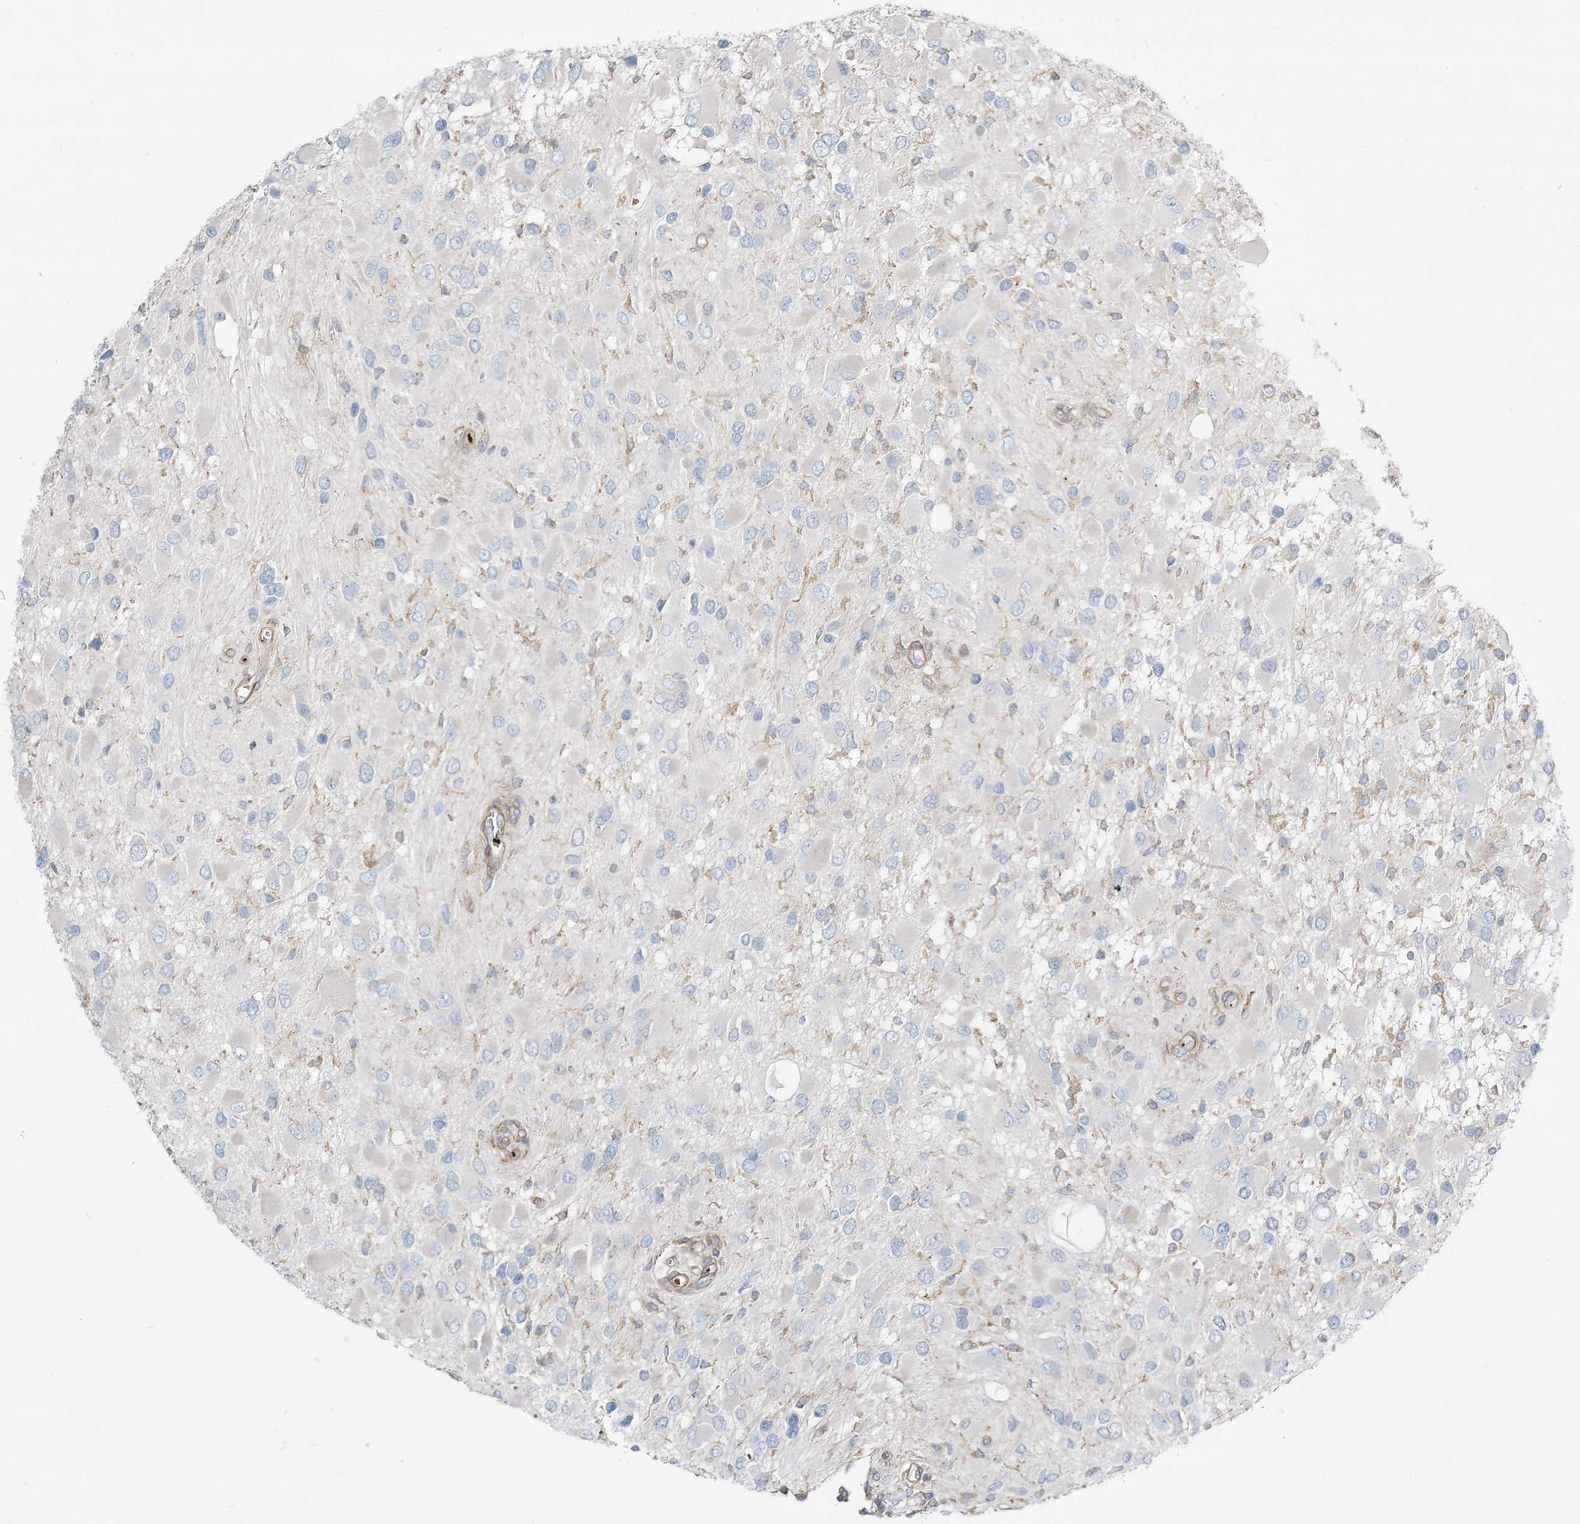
{"staining": {"intensity": "negative", "quantity": "none", "location": "none"}, "tissue": "glioma", "cell_type": "Tumor cells", "image_type": "cancer", "snomed": [{"axis": "morphology", "description": "Glioma, malignant, High grade"}, {"axis": "topography", "description": "Brain"}], "caption": "The immunohistochemistry (IHC) photomicrograph has no significant expression in tumor cells of glioma tissue.", "gene": "CUEDC2", "patient": {"sex": "male", "age": 53}}